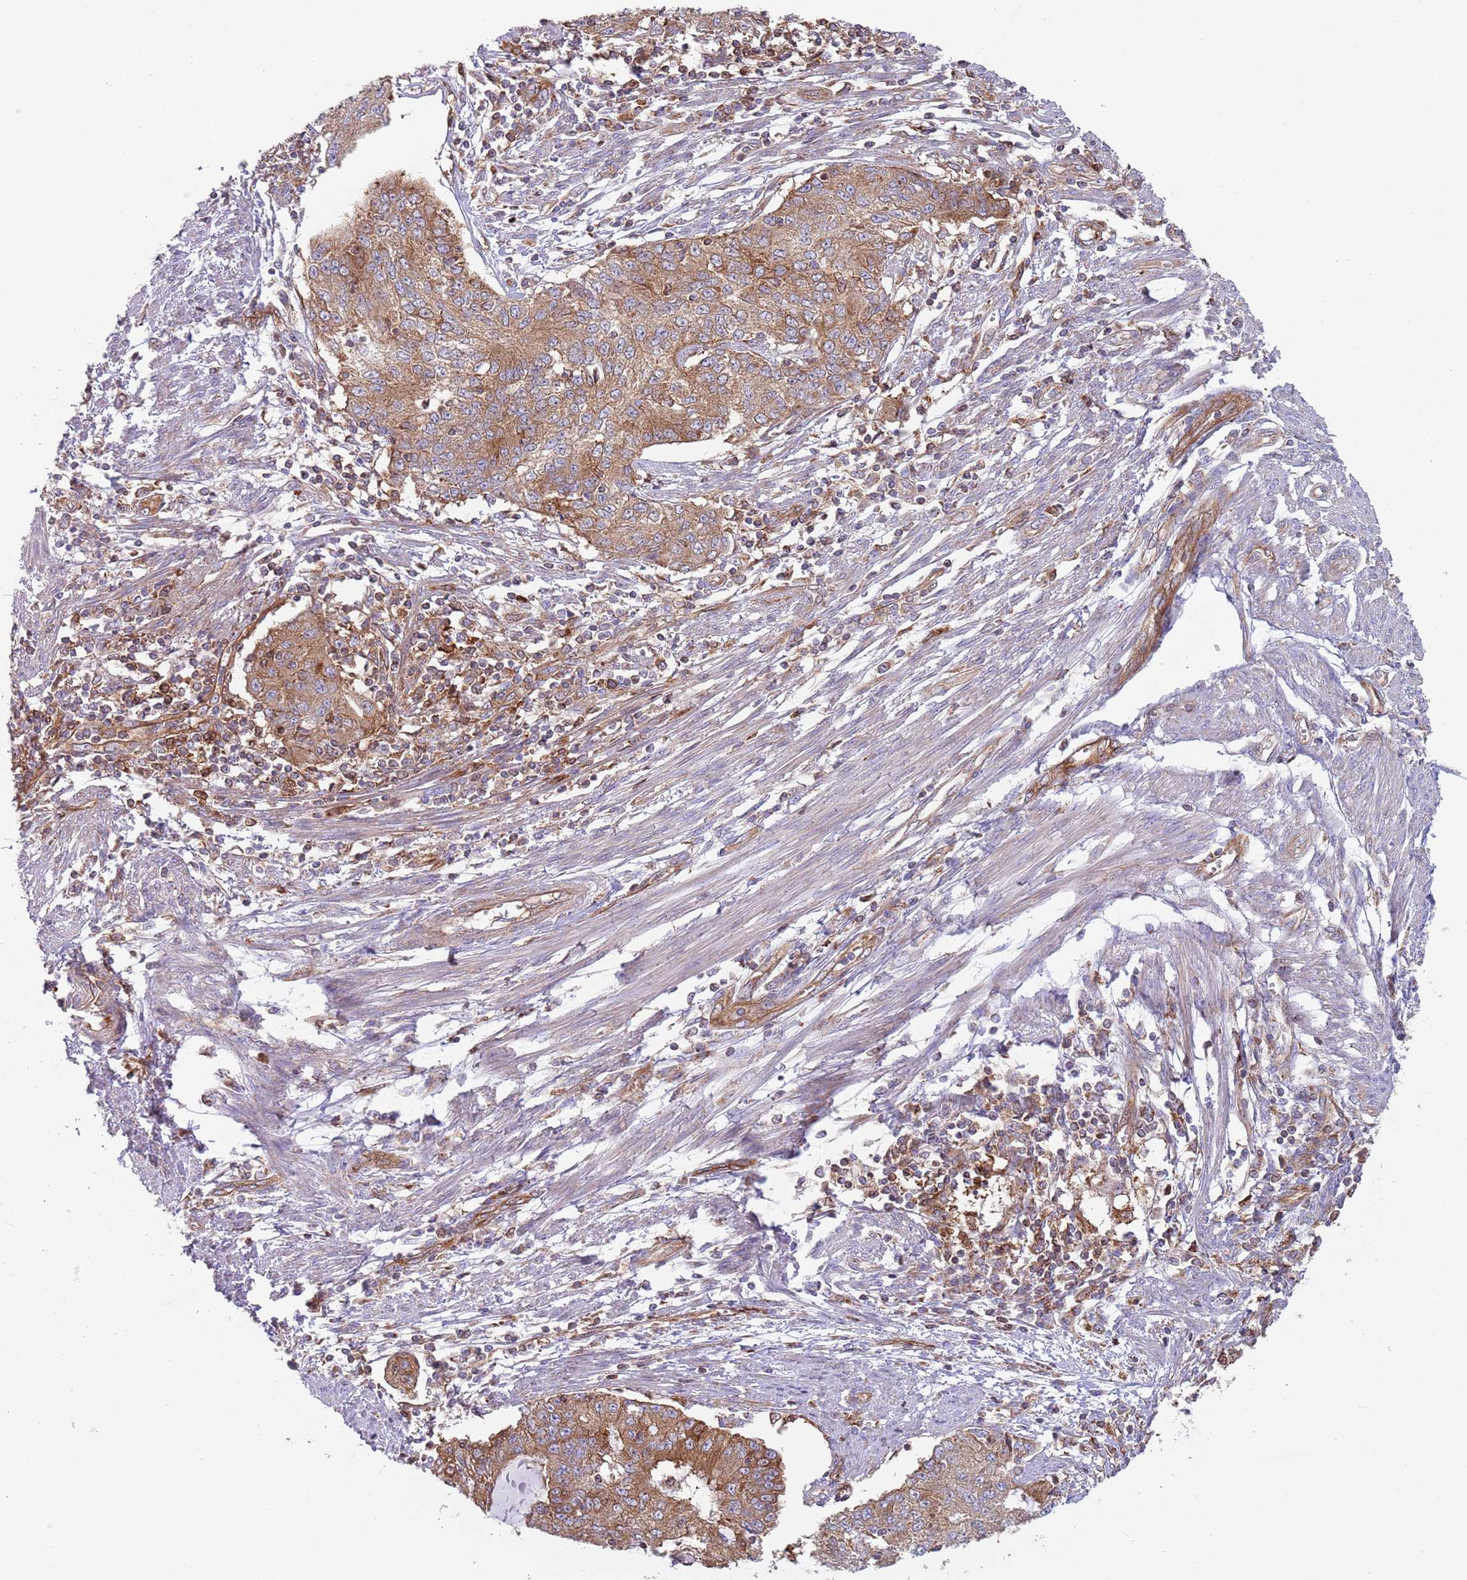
{"staining": {"intensity": "moderate", "quantity": ">75%", "location": "cytoplasmic/membranous"}, "tissue": "endometrial cancer", "cell_type": "Tumor cells", "image_type": "cancer", "snomed": [{"axis": "morphology", "description": "Adenocarcinoma, NOS"}, {"axis": "topography", "description": "Endometrium"}], "caption": "Adenocarcinoma (endometrial) stained with a brown dye demonstrates moderate cytoplasmic/membranous positive expression in about >75% of tumor cells.", "gene": "ZMYM5", "patient": {"sex": "female", "age": 56}}